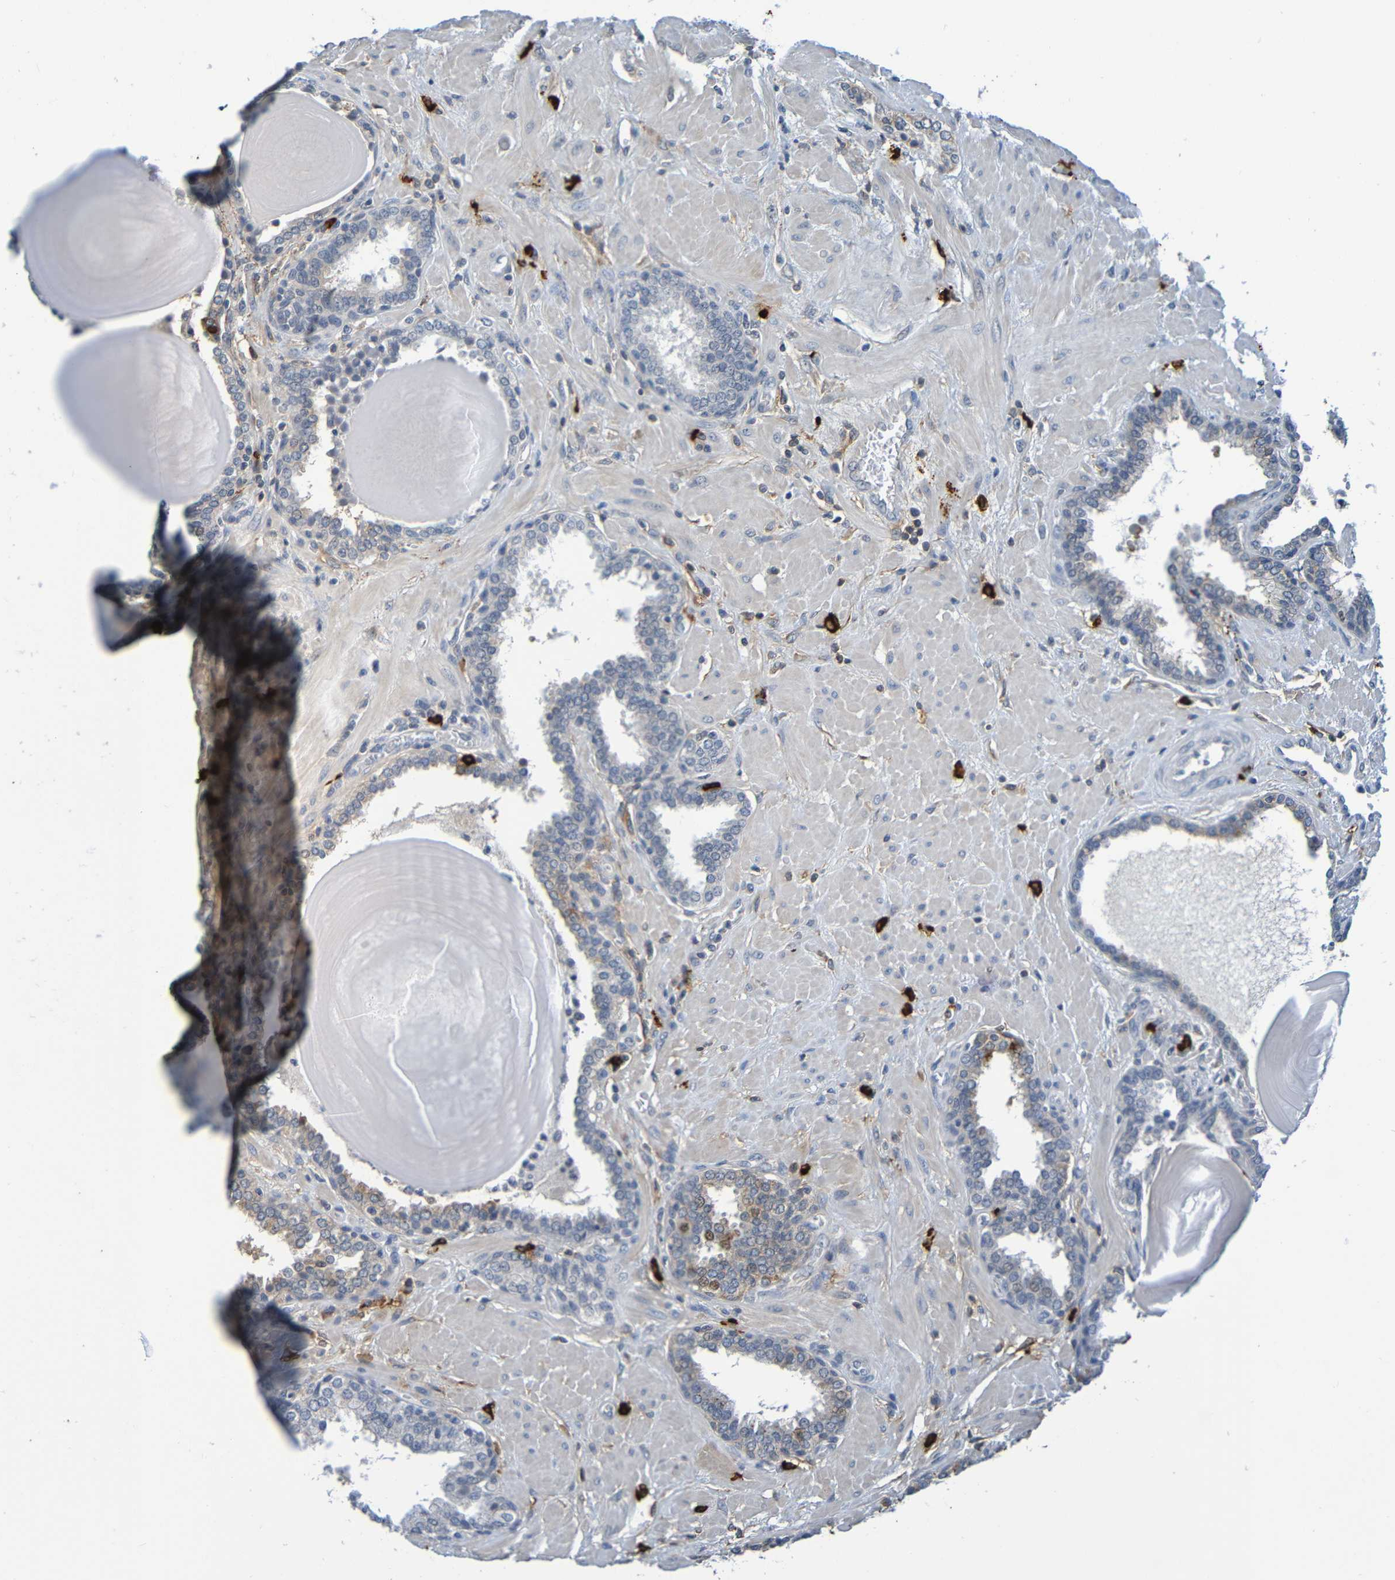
{"staining": {"intensity": "weak", "quantity": "<25%", "location": "cytoplasmic/membranous,nuclear"}, "tissue": "prostate", "cell_type": "Glandular cells", "image_type": "normal", "snomed": [{"axis": "morphology", "description": "Normal tissue, NOS"}, {"axis": "topography", "description": "Prostate"}], "caption": "Glandular cells are negative for protein expression in unremarkable human prostate. (IHC, brightfield microscopy, high magnification).", "gene": "C3AR1", "patient": {"sex": "male", "age": 51}}